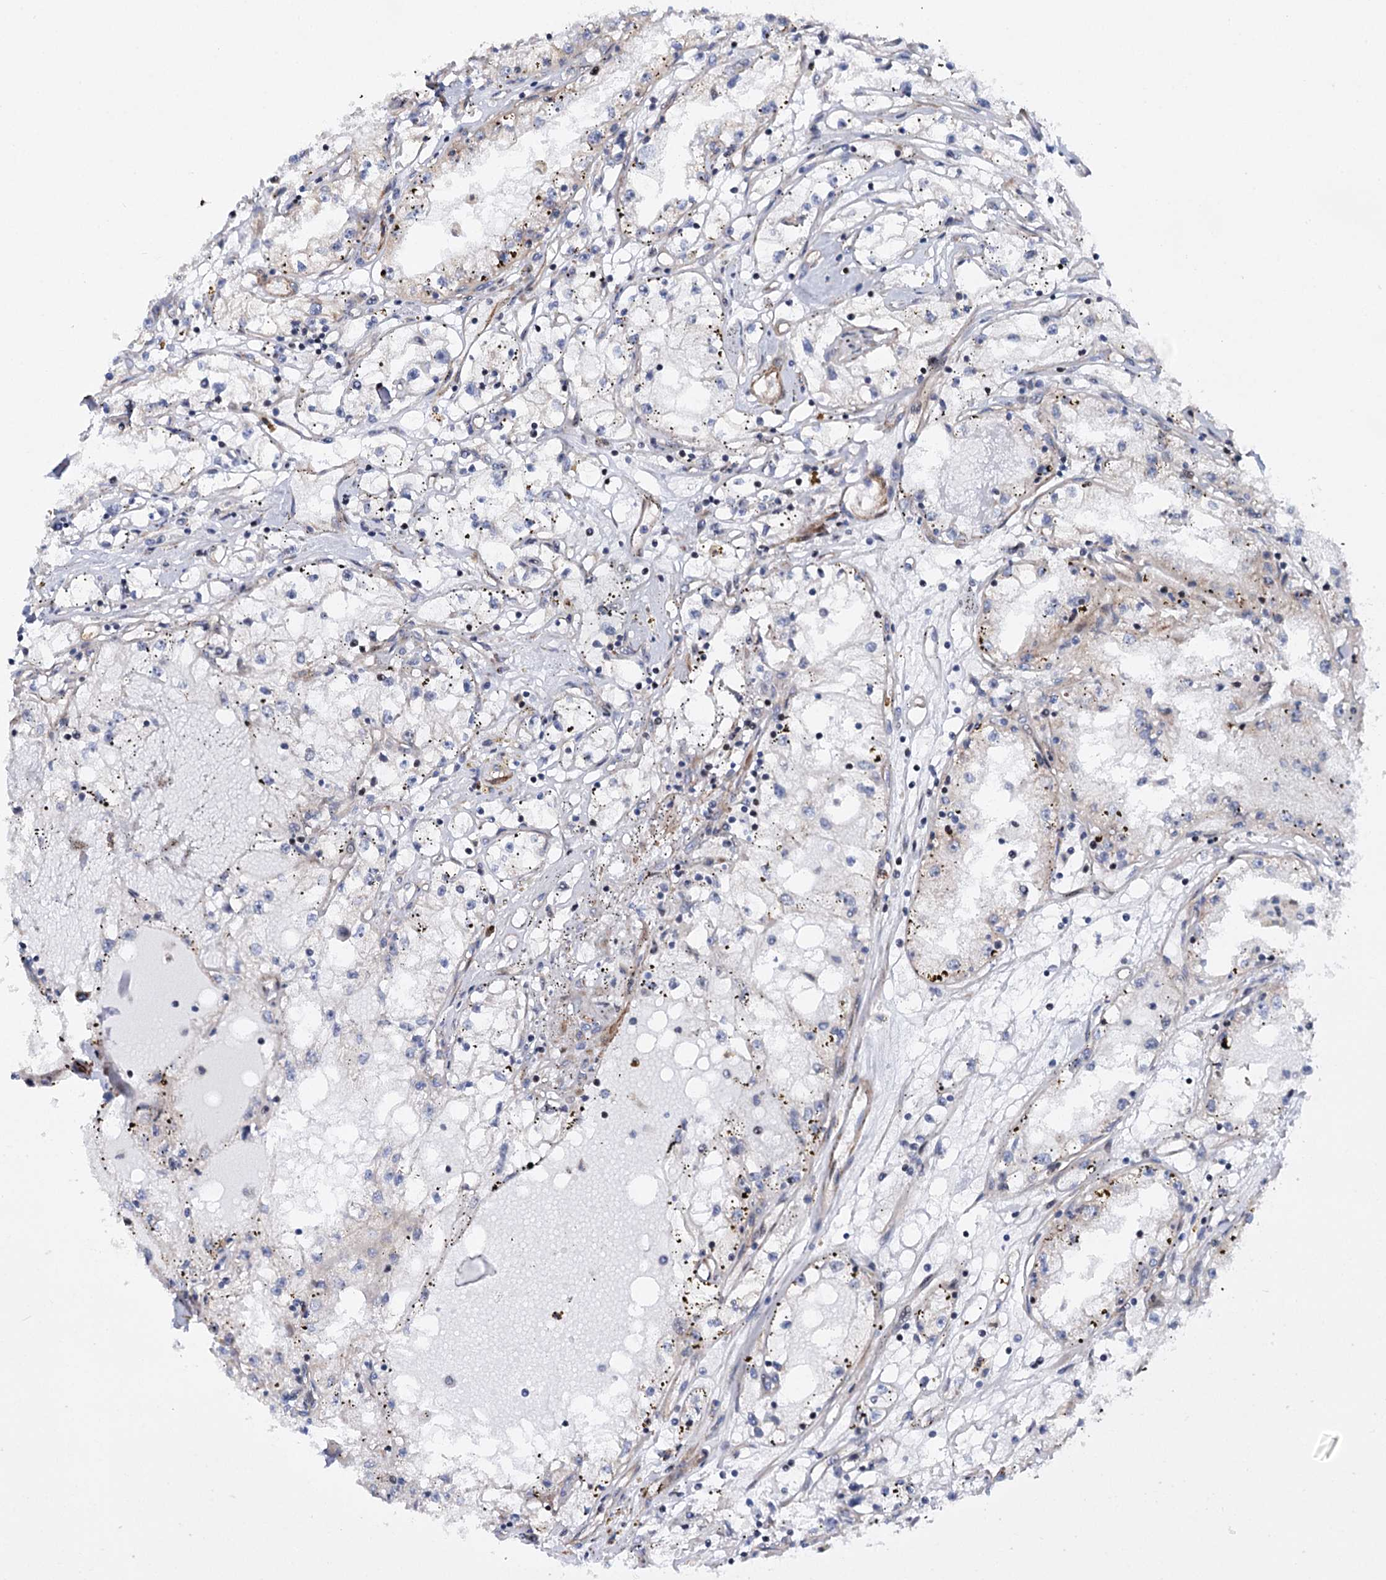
{"staining": {"intensity": "negative", "quantity": "none", "location": "none"}, "tissue": "renal cancer", "cell_type": "Tumor cells", "image_type": "cancer", "snomed": [{"axis": "morphology", "description": "Adenocarcinoma, NOS"}, {"axis": "topography", "description": "Kidney"}], "caption": "Immunohistochemical staining of renal cancer (adenocarcinoma) reveals no significant positivity in tumor cells.", "gene": "THAP9", "patient": {"sex": "male", "age": 56}}